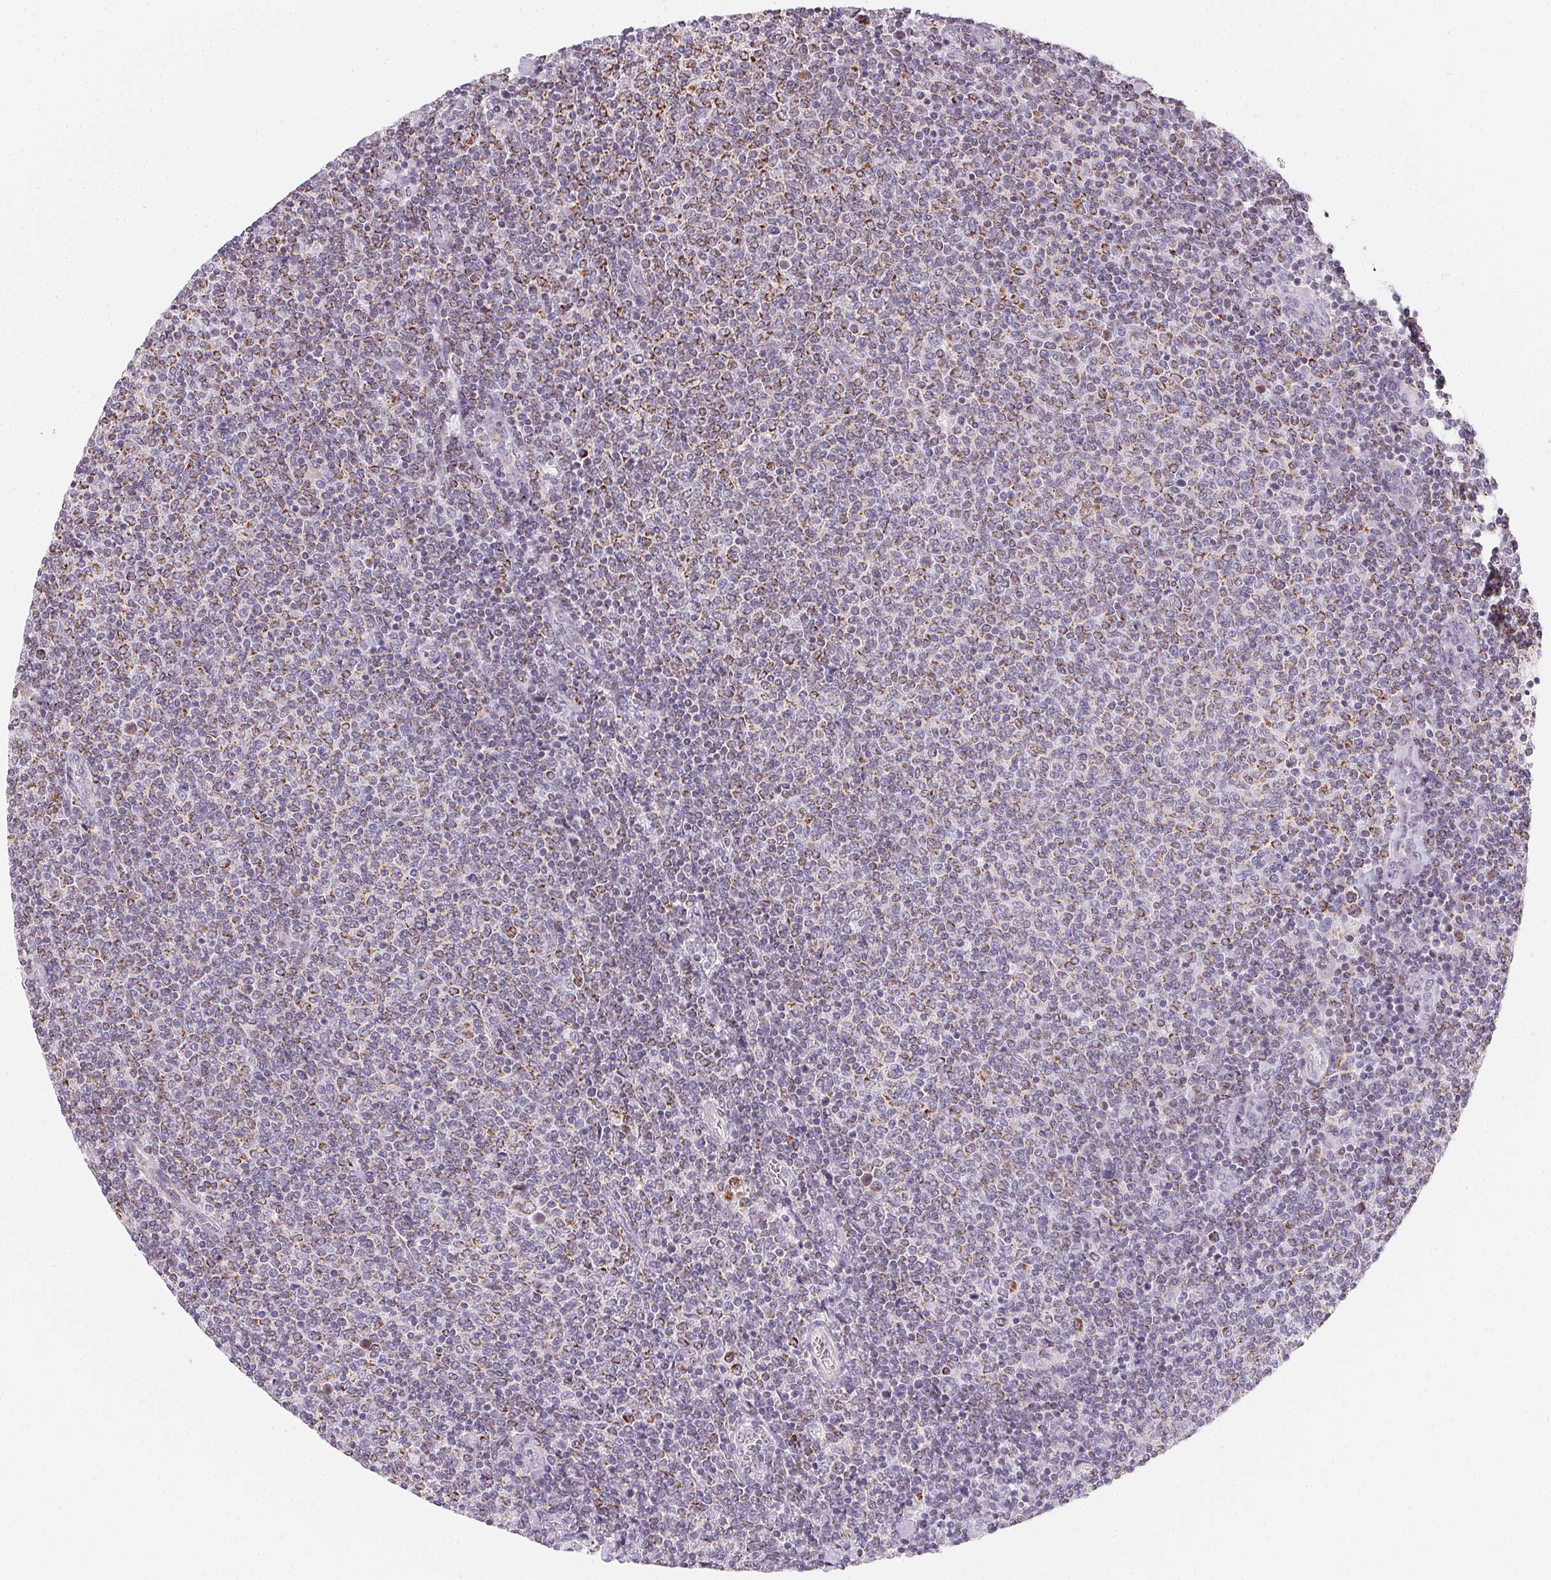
{"staining": {"intensity": "weak", "quantity": "25%-75%", "location": "cytoplasmic/membranous"}, "tissue": "lymphoma", "cell_type": "Tumor cells", "image_type": "cancer", "snomed": [{"axis": "morphology", "description": "Malignant lymphoma, non-Hodgkin's type, Low grade"}, {"axis": "topography", "description": "Lymph node"}], "caption": "About 25%-75% of tumor cells in human malignant lymphoma, non-Hodgkin's type (low-grade) exhibit weak cytoplasmic/membranous protein positivity as visualized by brown immunohistochemical staining.", "gene": "GIPC2", "patient": {"sex": "male", "age": 52}}